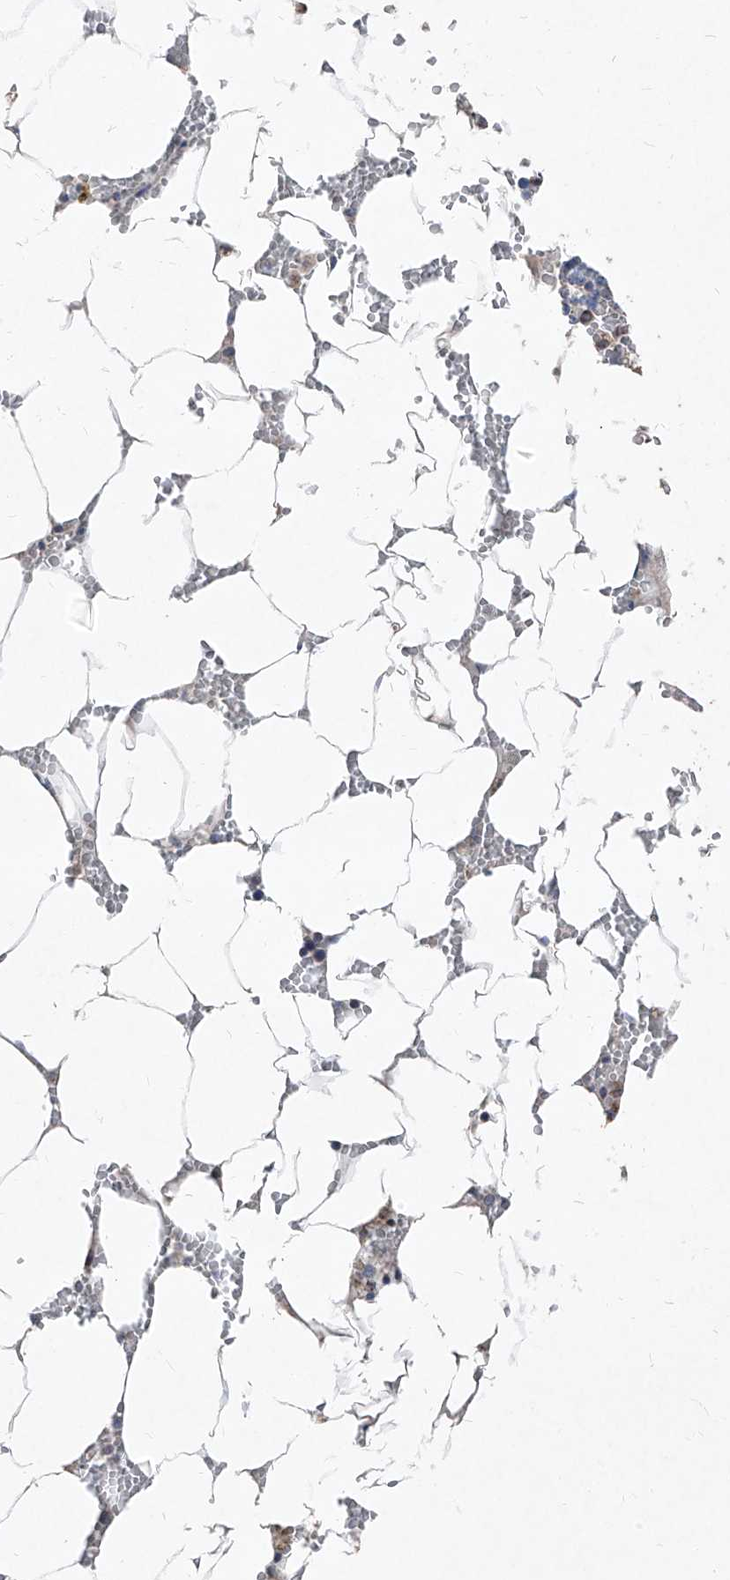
{"staining": {"intensity": "weak", "quantity": "<25%", "location": "cytoplasmic/membranous"}, "tissue": "bone marrow", "cell_type": "Hematopoietic cells", "image_type": "normal", "snomed": [{"axis": "morphology", "description": "Normal tissue, NOS"}, {"axis": "topography", "description": "Bone marrow"}], "caption": "There is no significant positivity in hematopoietic cells of bone marrow. Brightfield microscopy of immunohistochemistry (IHC) stained with DAB (brown) and hematoxylin (blue), captured at high magnification.", "gene": "NDUFB3", "patient": {"sex": "male", "age": 70}}